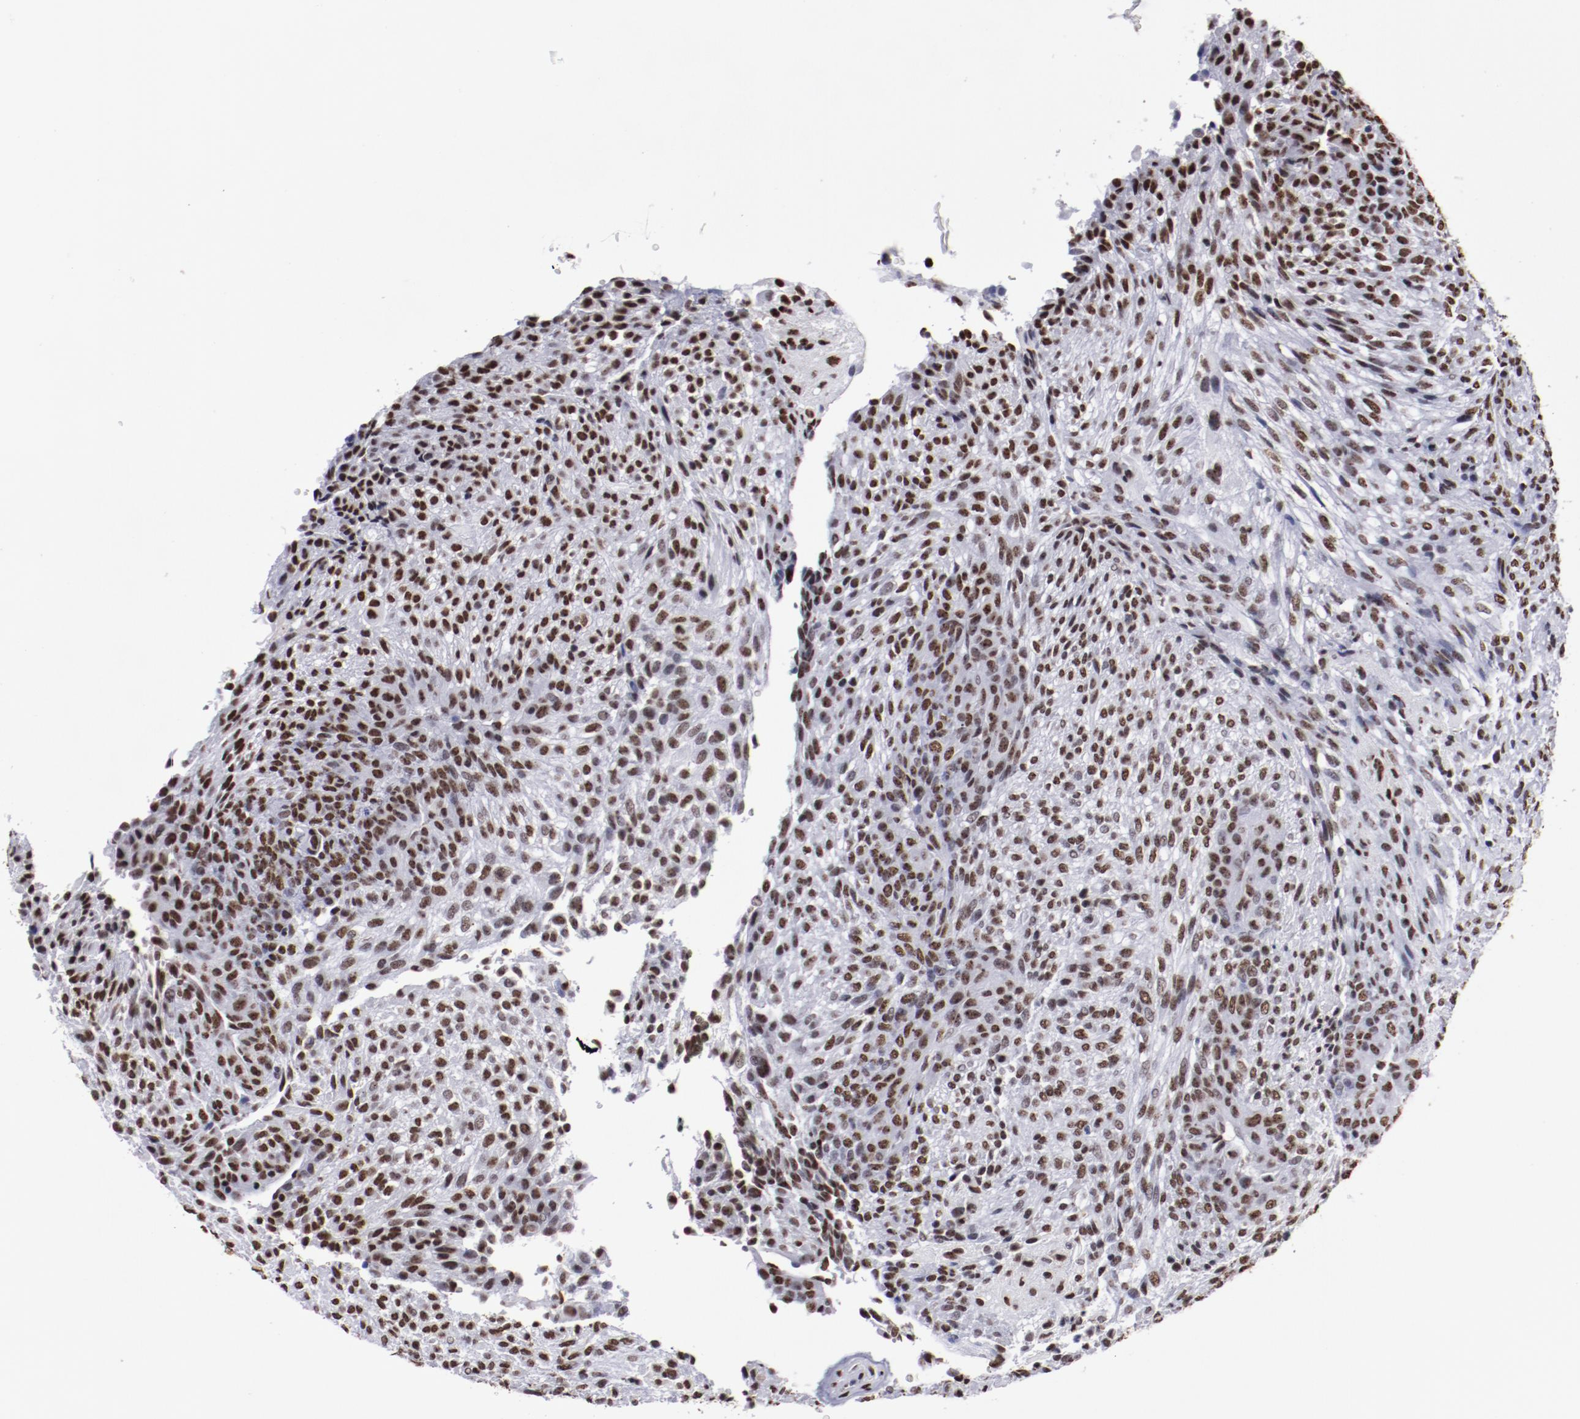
{"staining": {"intensity": "strong", "quantity": ">75%", "location": "nuclear"}, "tissue": "glioma", "cell_type": "Tumor cells", "image_type": "cancer", "snomed": [{"axis": "morphology", "description": "Glioma, malignant, High grade"}, {"axis": "topography", "description": "Cerebral cortex"}], "caption": "Immunohistochemical staining of human glioma reveals high levels of strong nuclear staining in about >75% of tumor cells. Using DAB (brown) and hematoxylin (blue) stains, captured at high magnification using brightfield microscopy.", "gene": "HNRNPA2B1", "patient": {"sex": "female", "age": 55}}